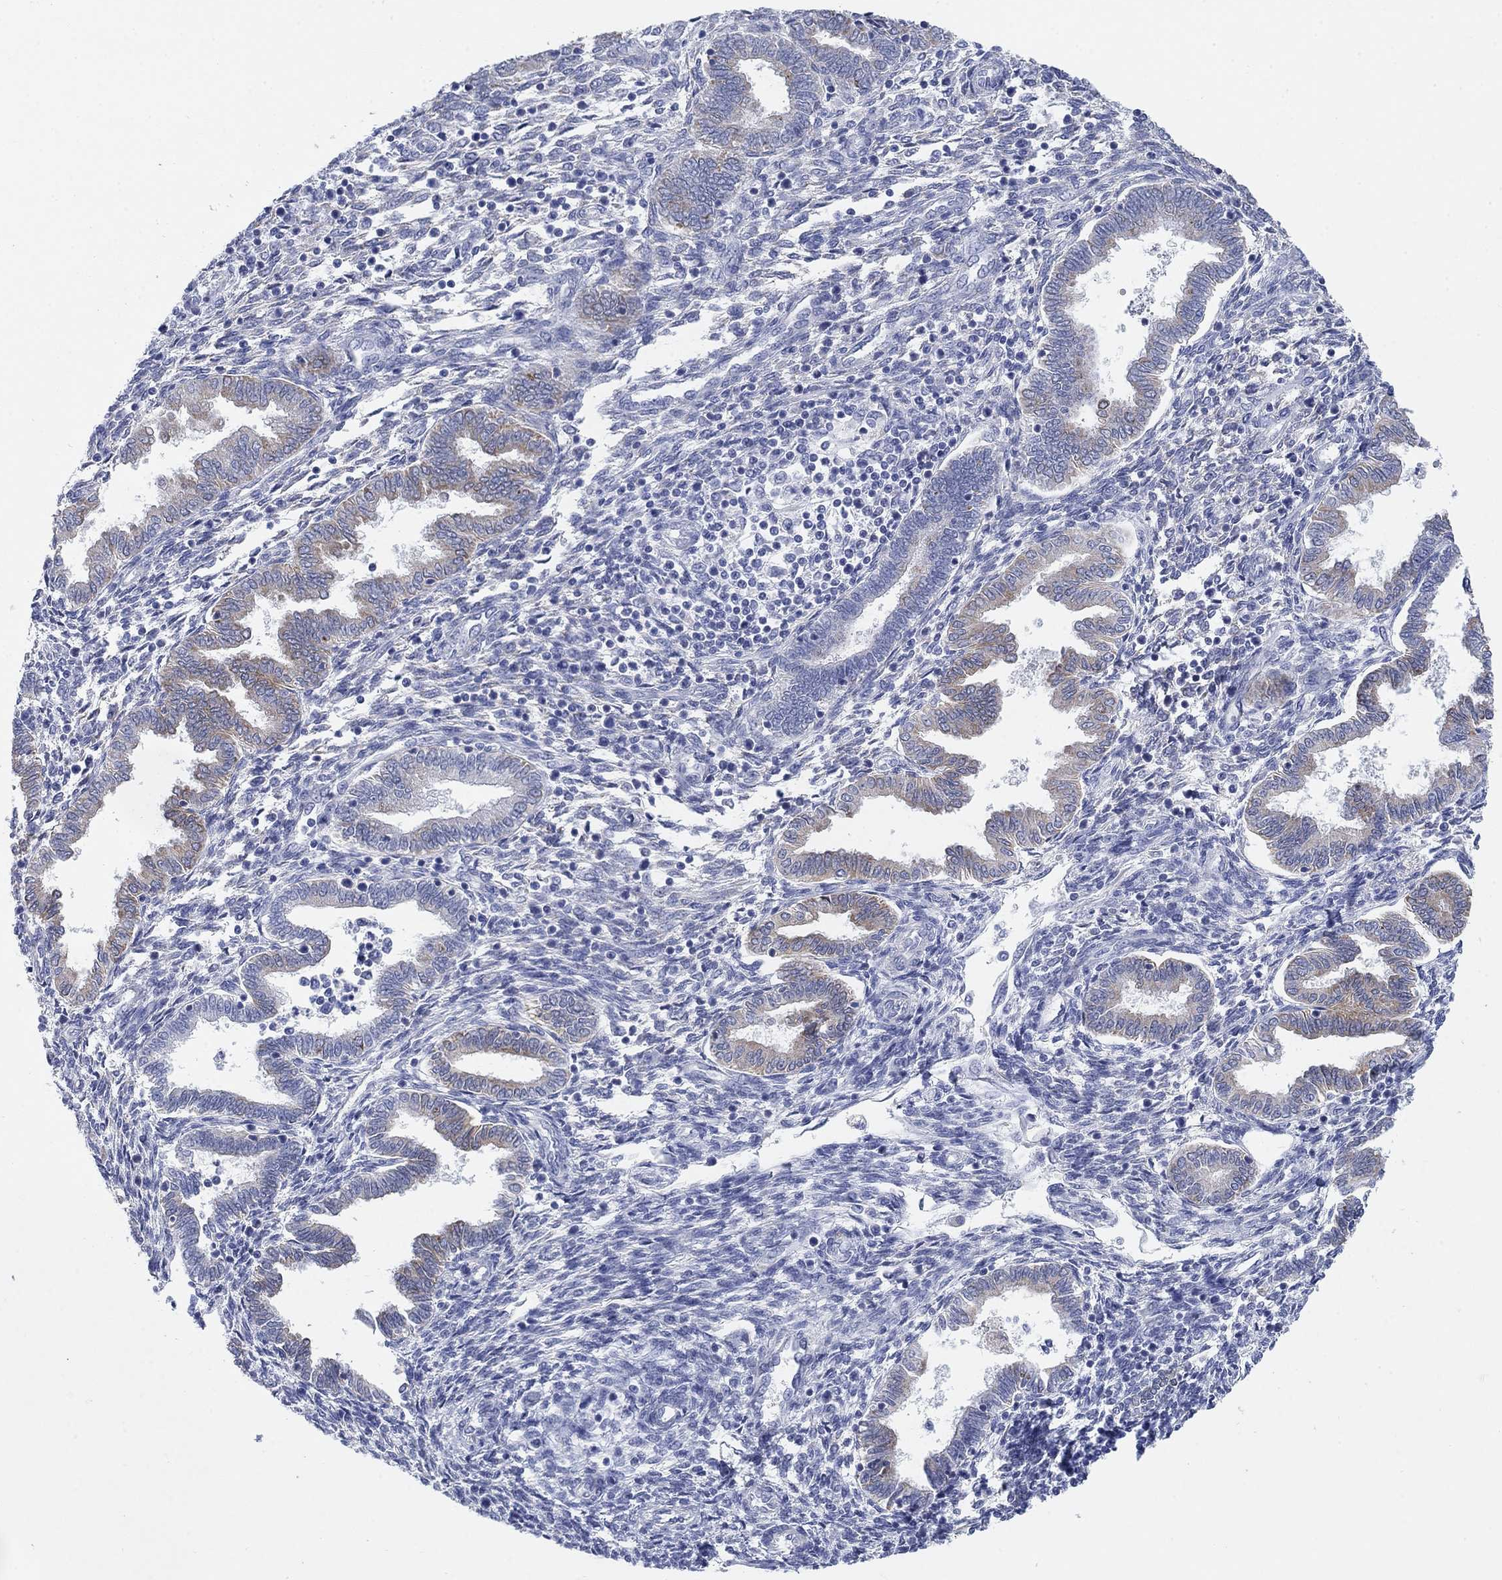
{"staining": {"intensity": "negative", "quantity": "none", "location": "none"}, "tissue": "endometrium", "cell_type": "Cells in endometrial stroma", "image_type": "normal", "snomed": [{"axis": "morphology", "description": "Normal tissue, NOS"}, {"axis": "topography", "description": "Endometrium"}], "caption": "High power microscopy histopathology image of an immunohistochemistry image of benign endometrium, revealing no significant expression in cells in endometrial stroma.", "gene": "SCCPDH", "patient": {"sex": "female", "age": 42}}